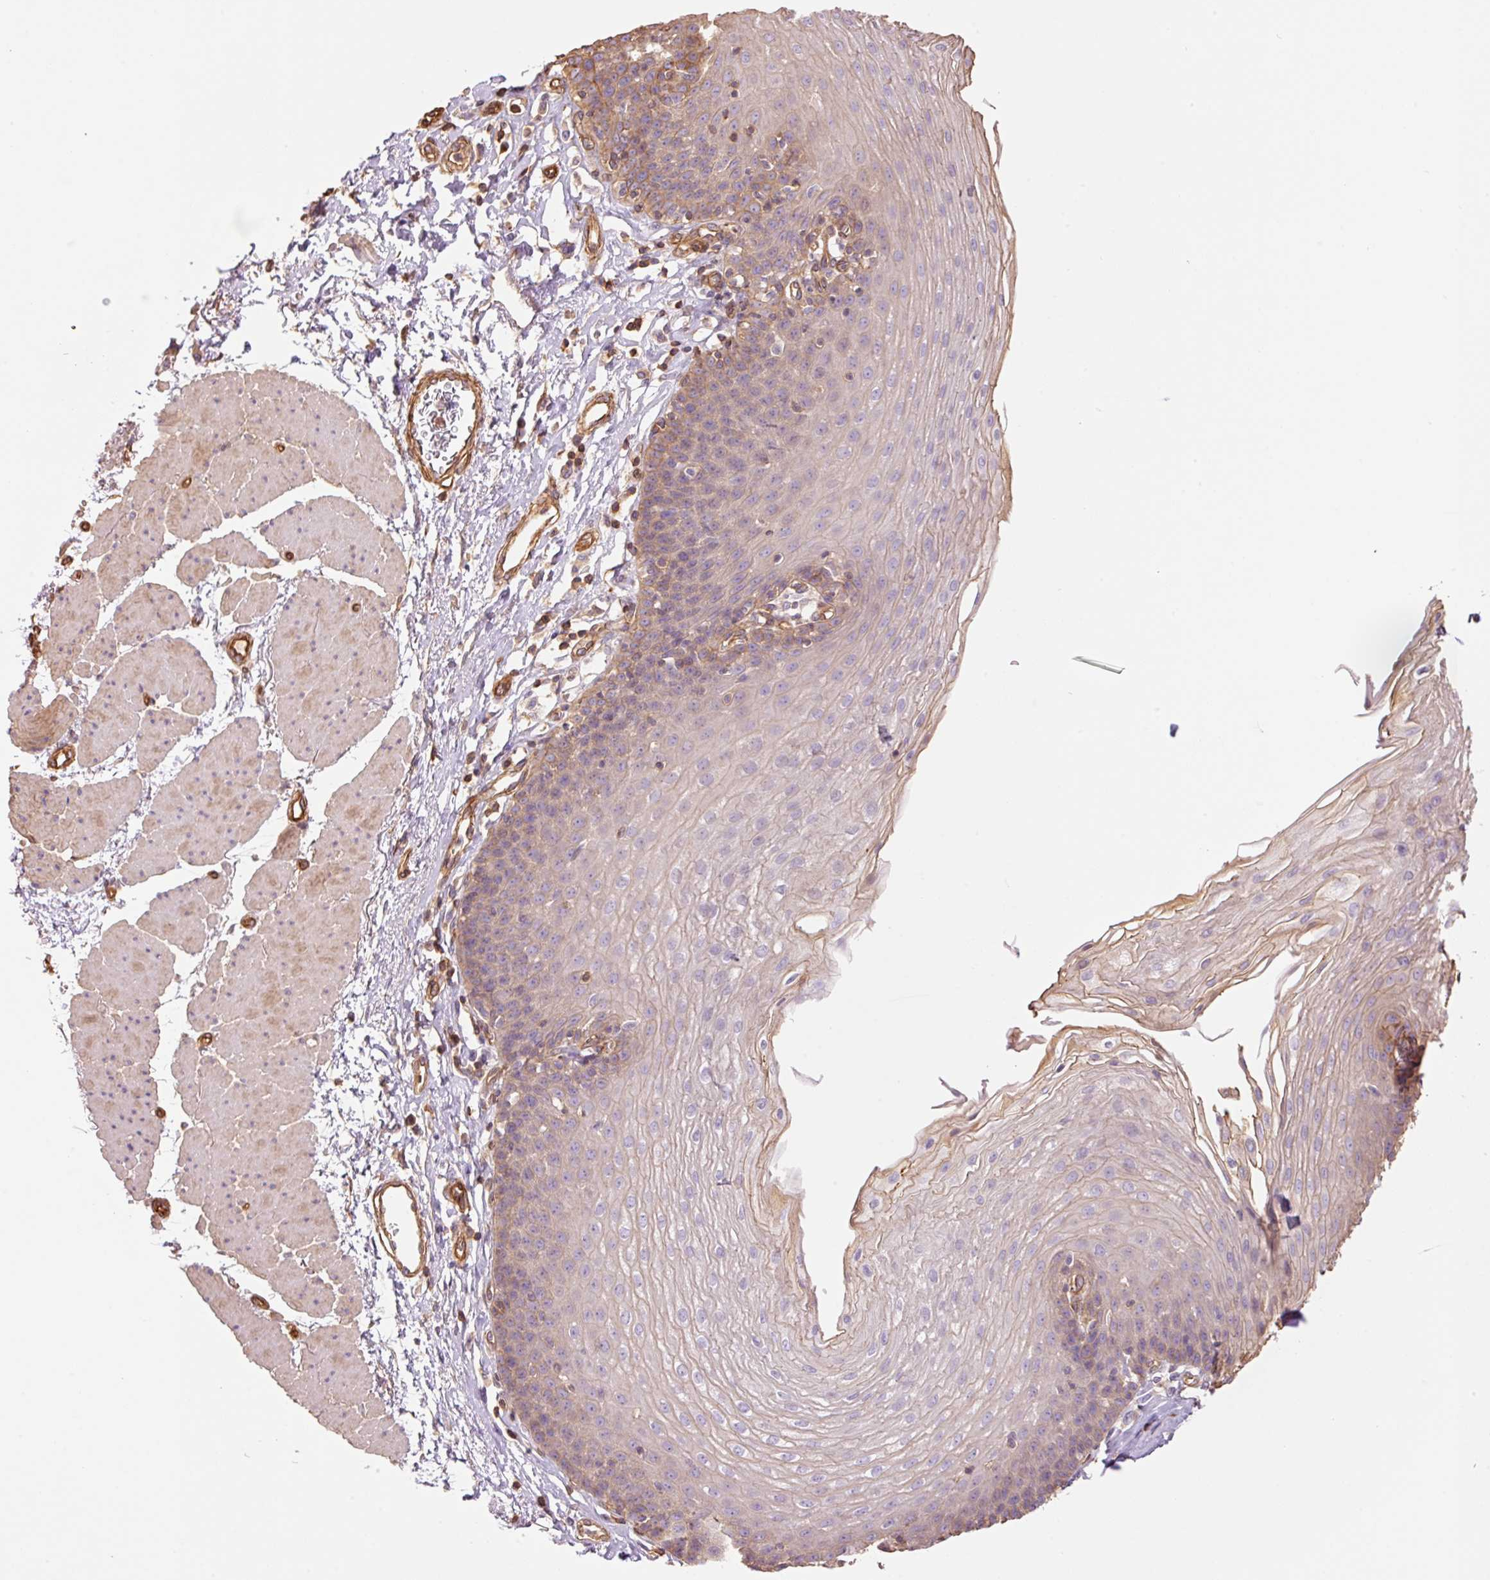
{"staining": {"intensity": "weak", "quantity": "<25%", "location": "cytoplasmic/membranous"}, "tissue": "esophagus", "cell_type": "Squamous epithelial cells", "image_type": "normal", "snomed": [{"axis": "morphology", "description": "Normal tissue, NOS"}, {"axis": "topography", "description": "Esophagus"}], "caption": "This is an immunohistochemistry (IHC) photomicrograph of unremarkable esophagus. There is no staining in squamous epithelial cells.", "gene": "PPP1R1B", "patient": {"sex": "female", "age": 81}}